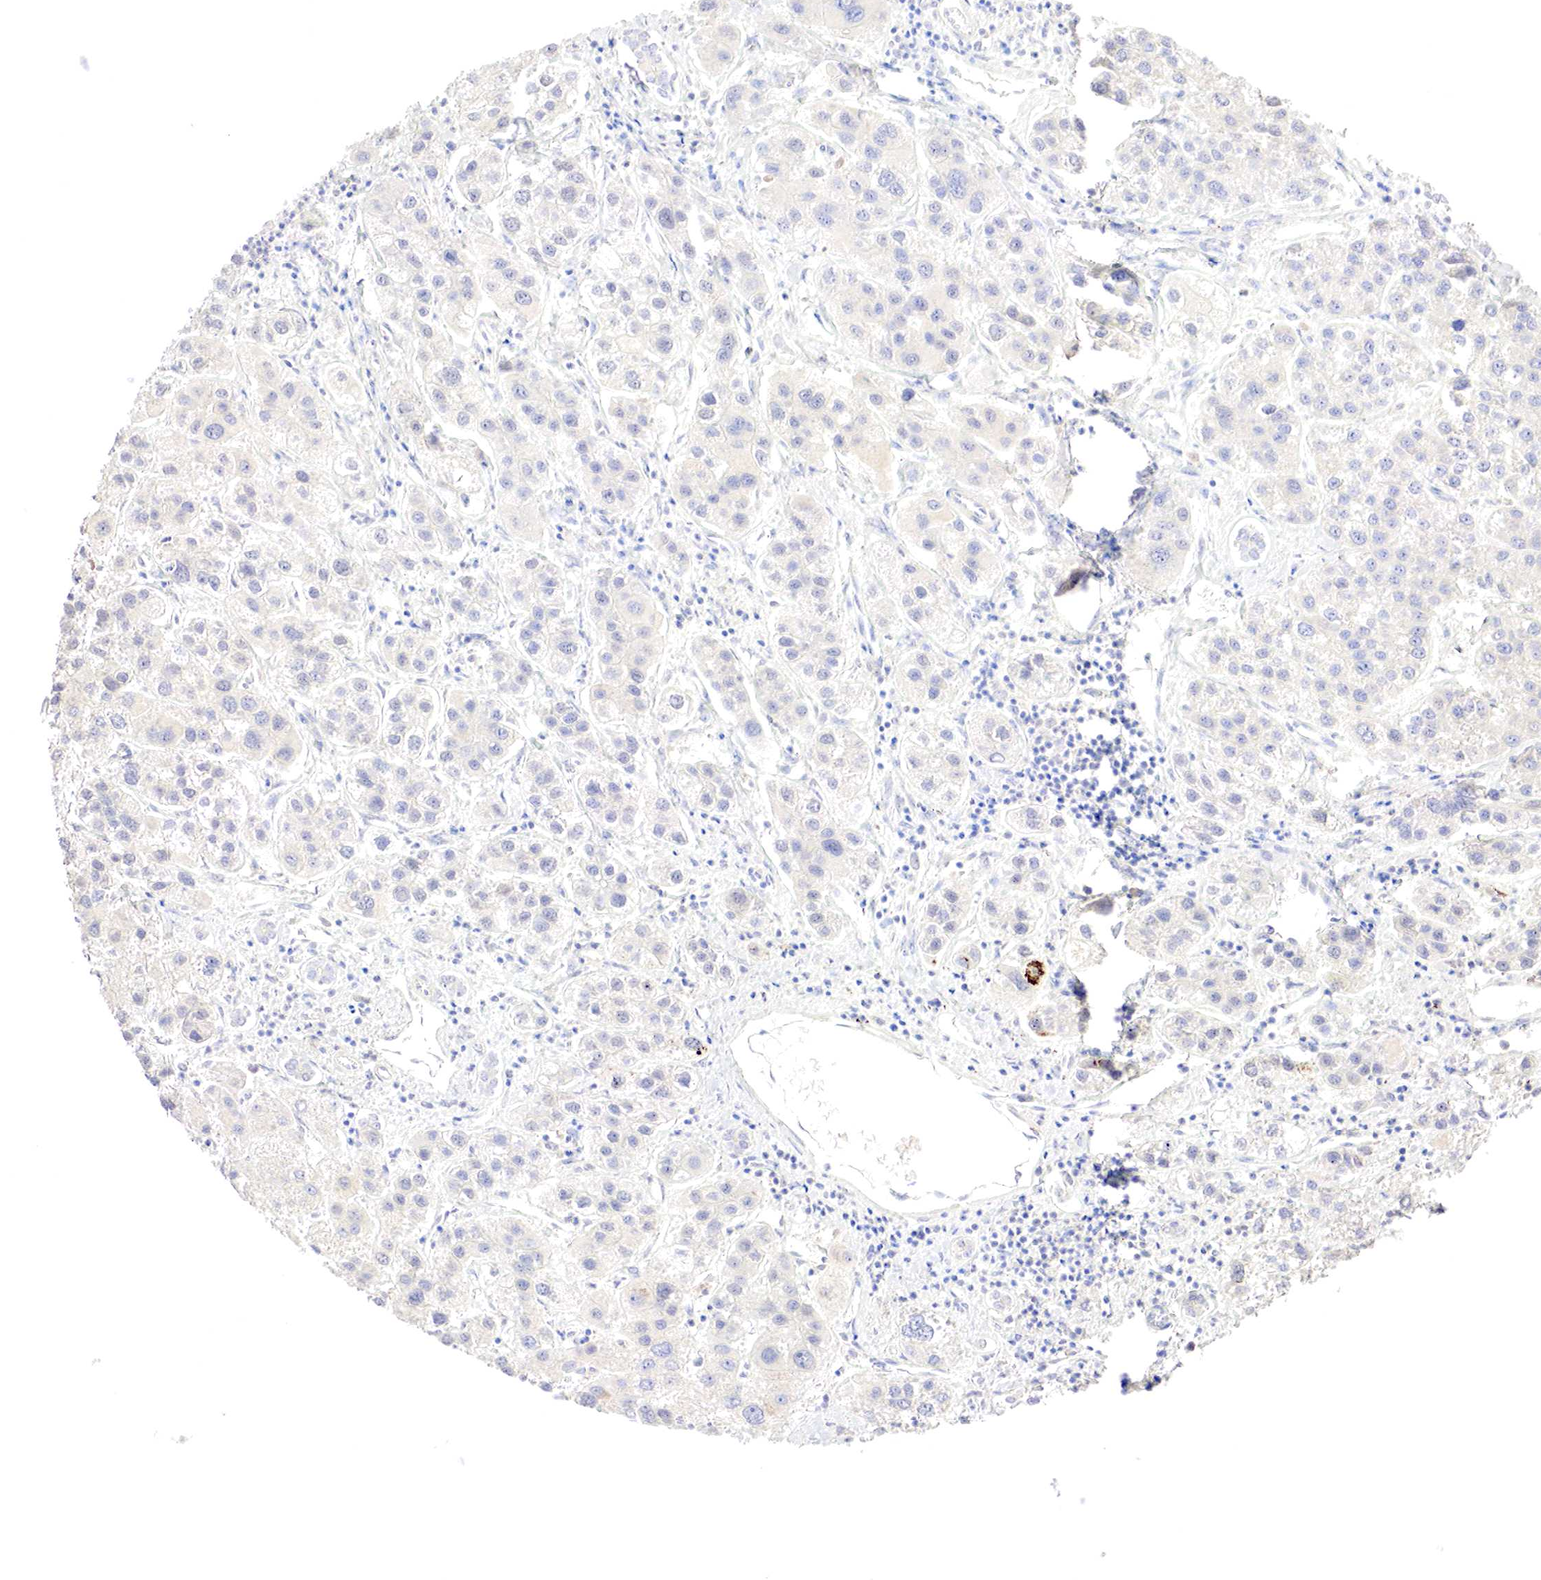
{"staining": {"intensity": "negative", "quantity": "none", "location": "none"}, "tissue": "liver cancer", "cell_type": "Tumor cells", "image_type": "cancer", "snomed": [{"axis": "morphology", "description": "Carcinoma, Hepatocellular, NOS"}, {"axis": "topography", "description": "Liver"}], "caption": "IHC histopathology image of neoplastic tissue: hepatocellular carcinoma (liver) stained with DAB (3,3'-diaminobenzidine) demonstrates no significant protein positivity in tumor cells.", "gene": "GATA1", "patient": {"sex": "female", "age": 85}}